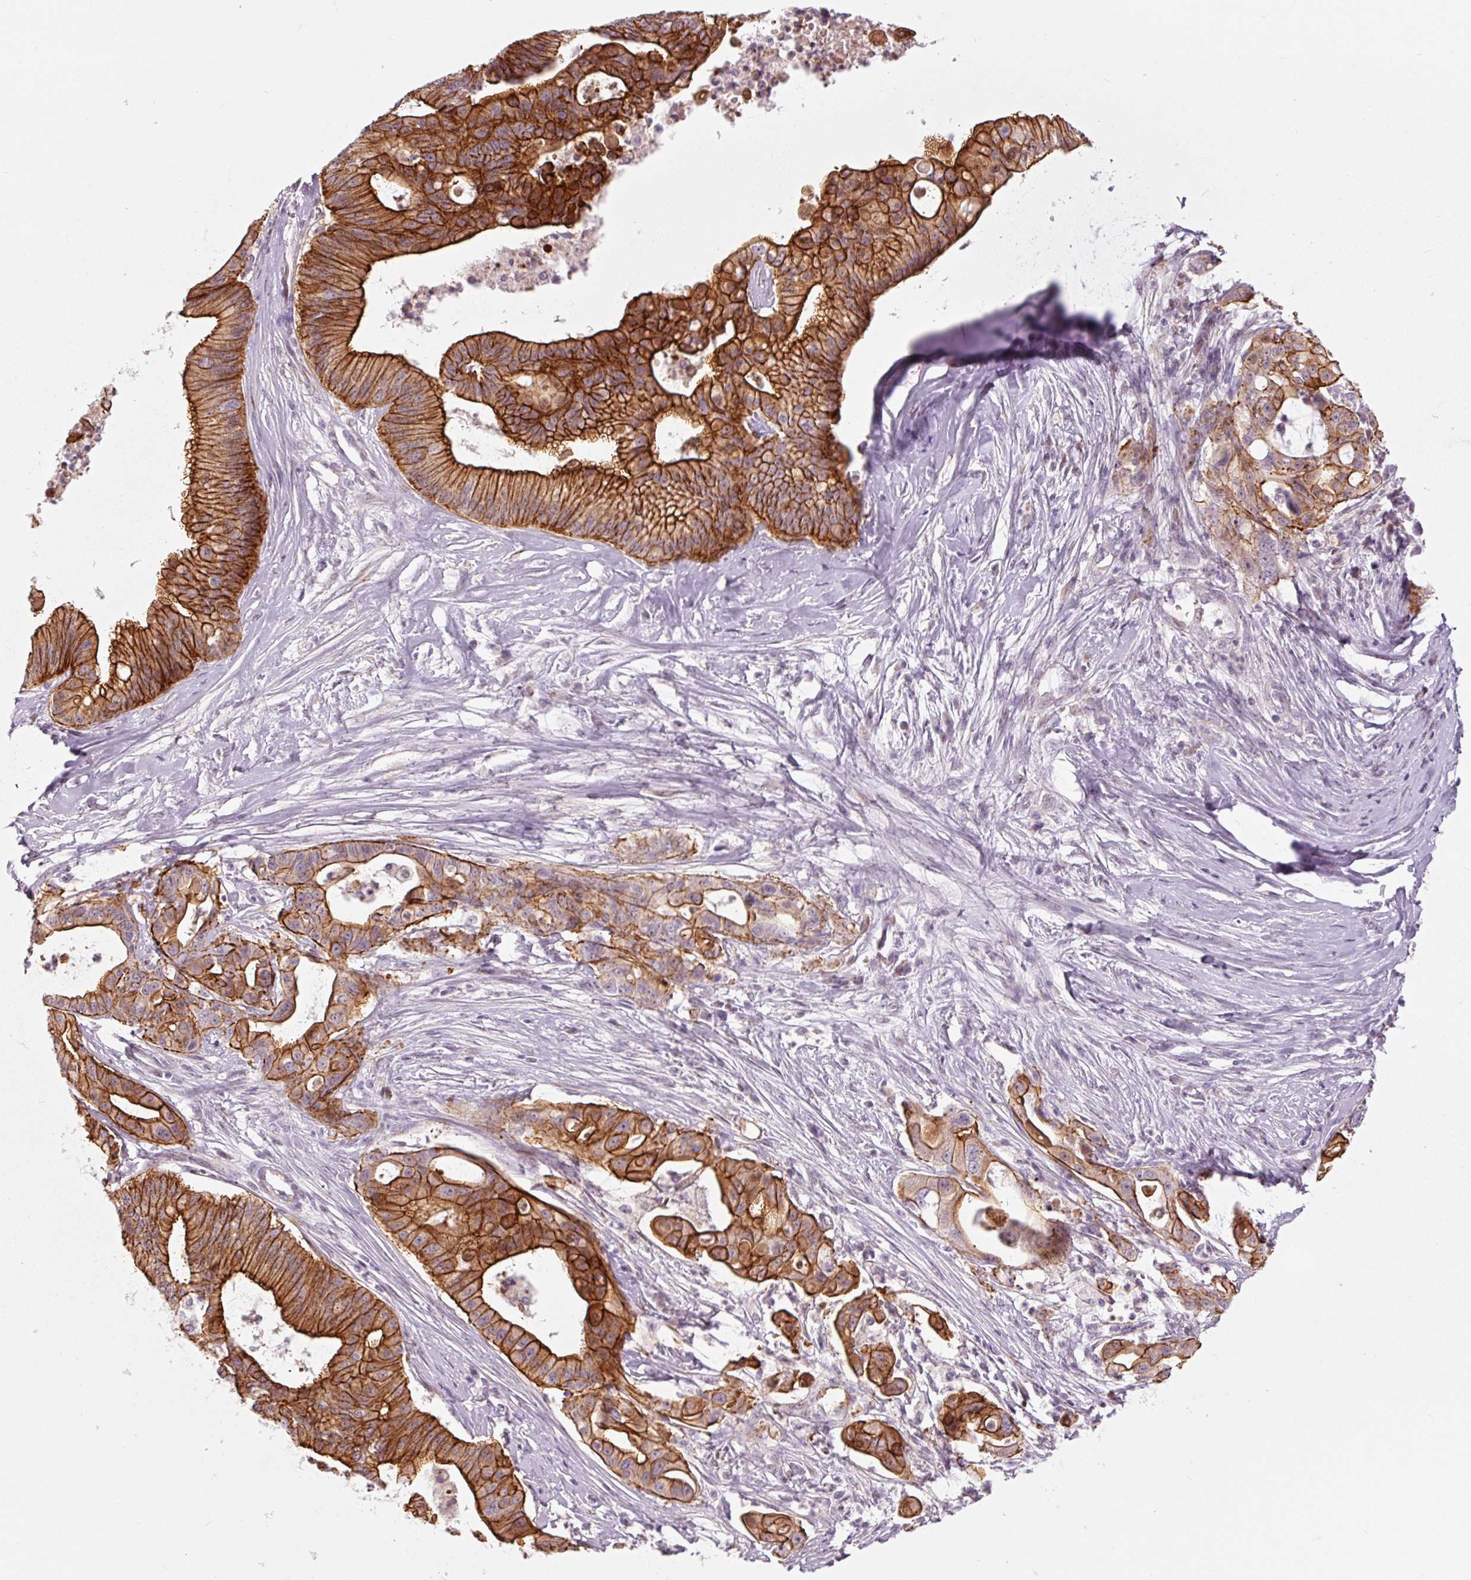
{"staining": {"intensity": "strong", "quantity": ">75%", "location": "cytoplasmic/membranous"}, "tissue": "ovarian cancer", "cell_type": "Tumor cells", "image_type": "cancer", "snomed": [{"axis": "morphology", "description": "Cystadenocarcinoma, mucinous, NOS"}, {"axis": "topography", "description": "Ovary"}], "caption": "Brown immunohistochemical staining in human mucinous cystadenocarcinoma (ovarian) shows strong cytoplasmic/membranous positivity in about >75% of tumor cells.", "gene": "DAPP1", "patient": {"sex": "female", "age": 70}}